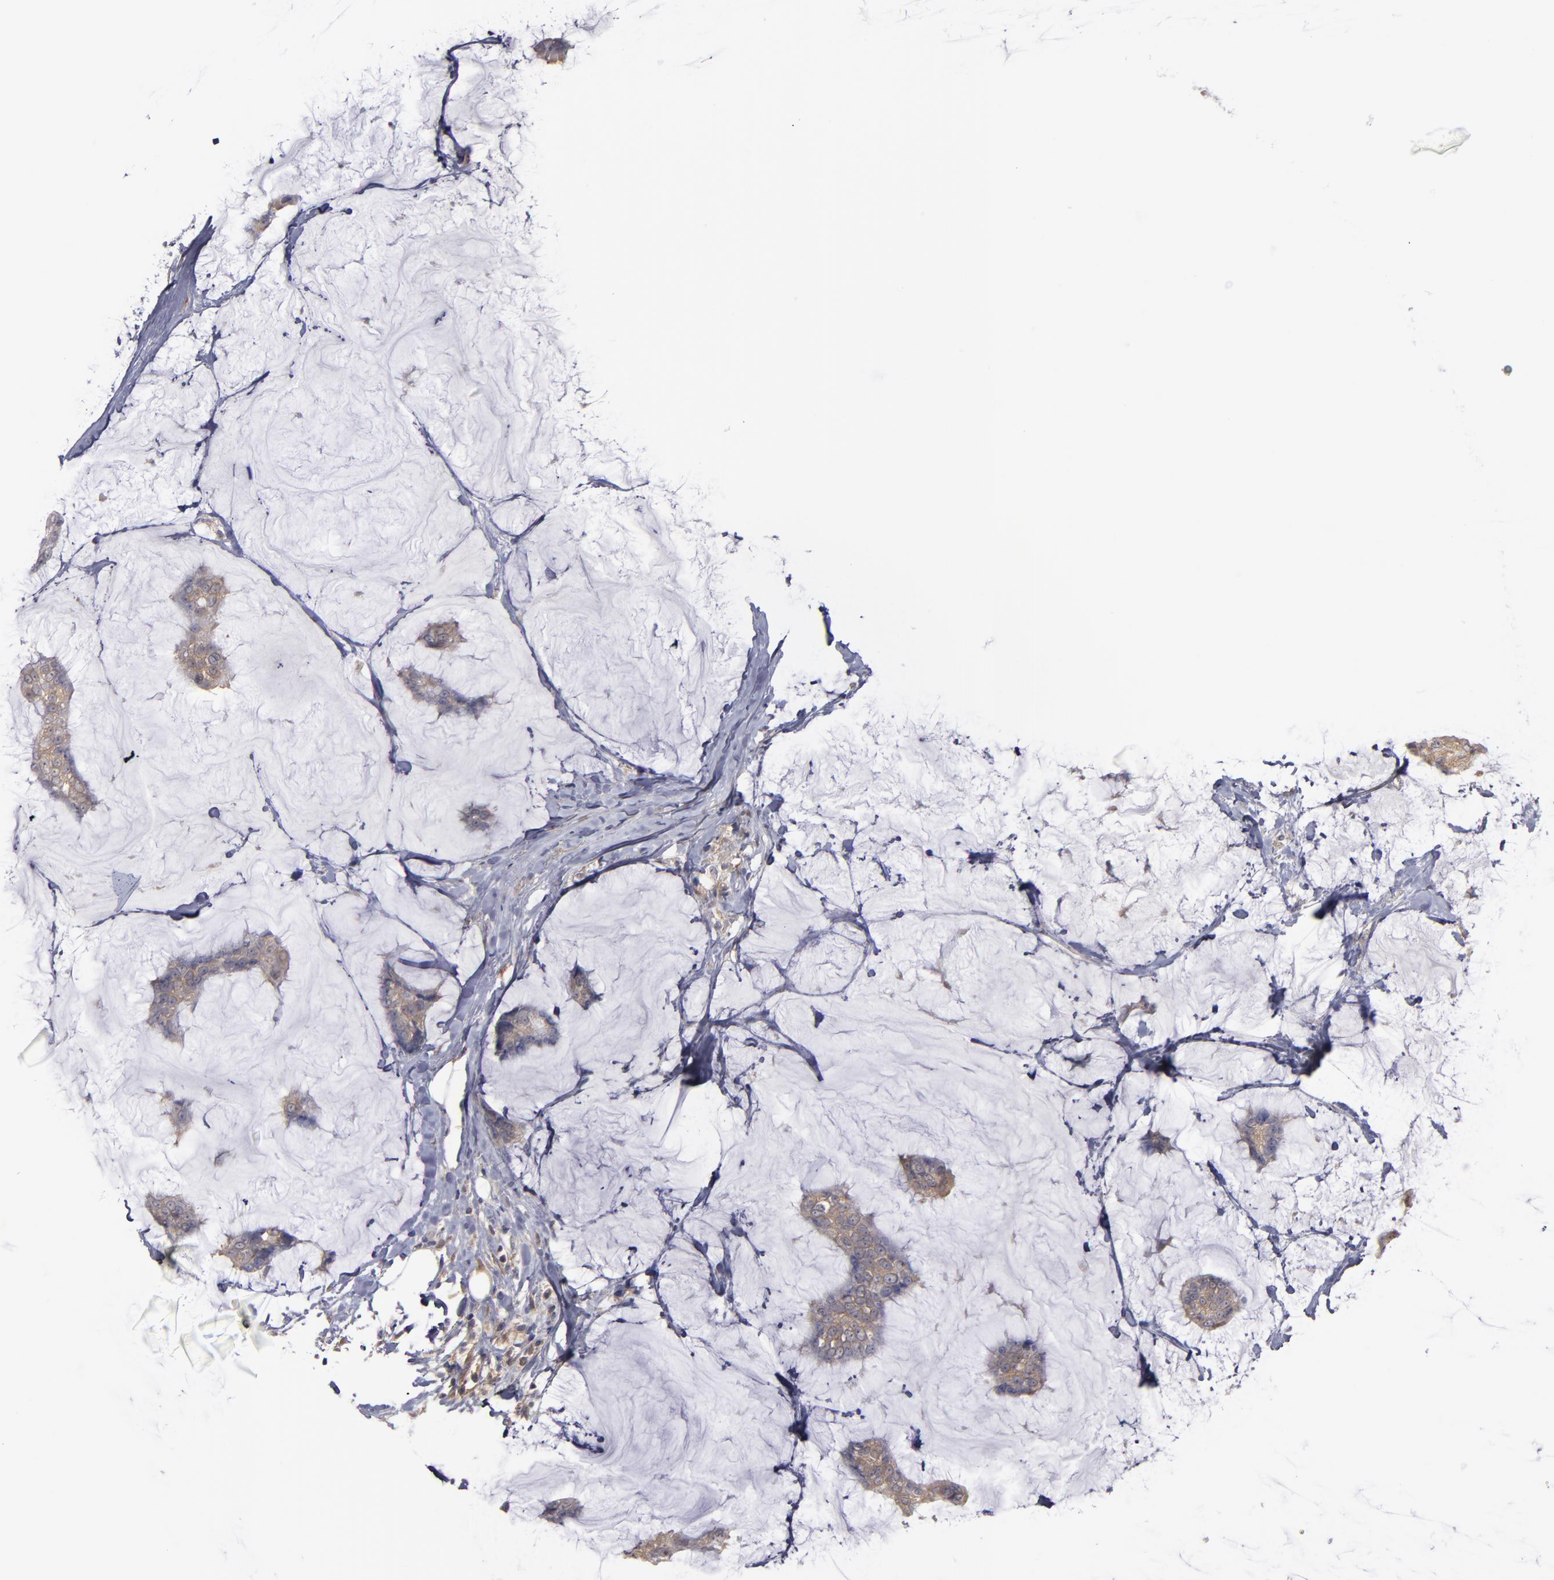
{"staining": {"intensity": "moderate", "quantity": ">75%", "location": "cytoplasmic/membranous"}, "tissue": "breast cancer", "cell_type": "Tumor cells", "image_type": "cancer", "snomed": [{"axis": "morphology", "description": "Duct carcinoma"}, {"axis": "topography", "description": "Breast"}], "caption": "Breast cancer (infiltrating ductal carcinoma) stained with a brown dye demonstrates moderate cytoplasmic/membranous positive positivity in about >75% of tumor cells.", "gene": "MMP11", "patient": {"sex": "female", "age": 93}}